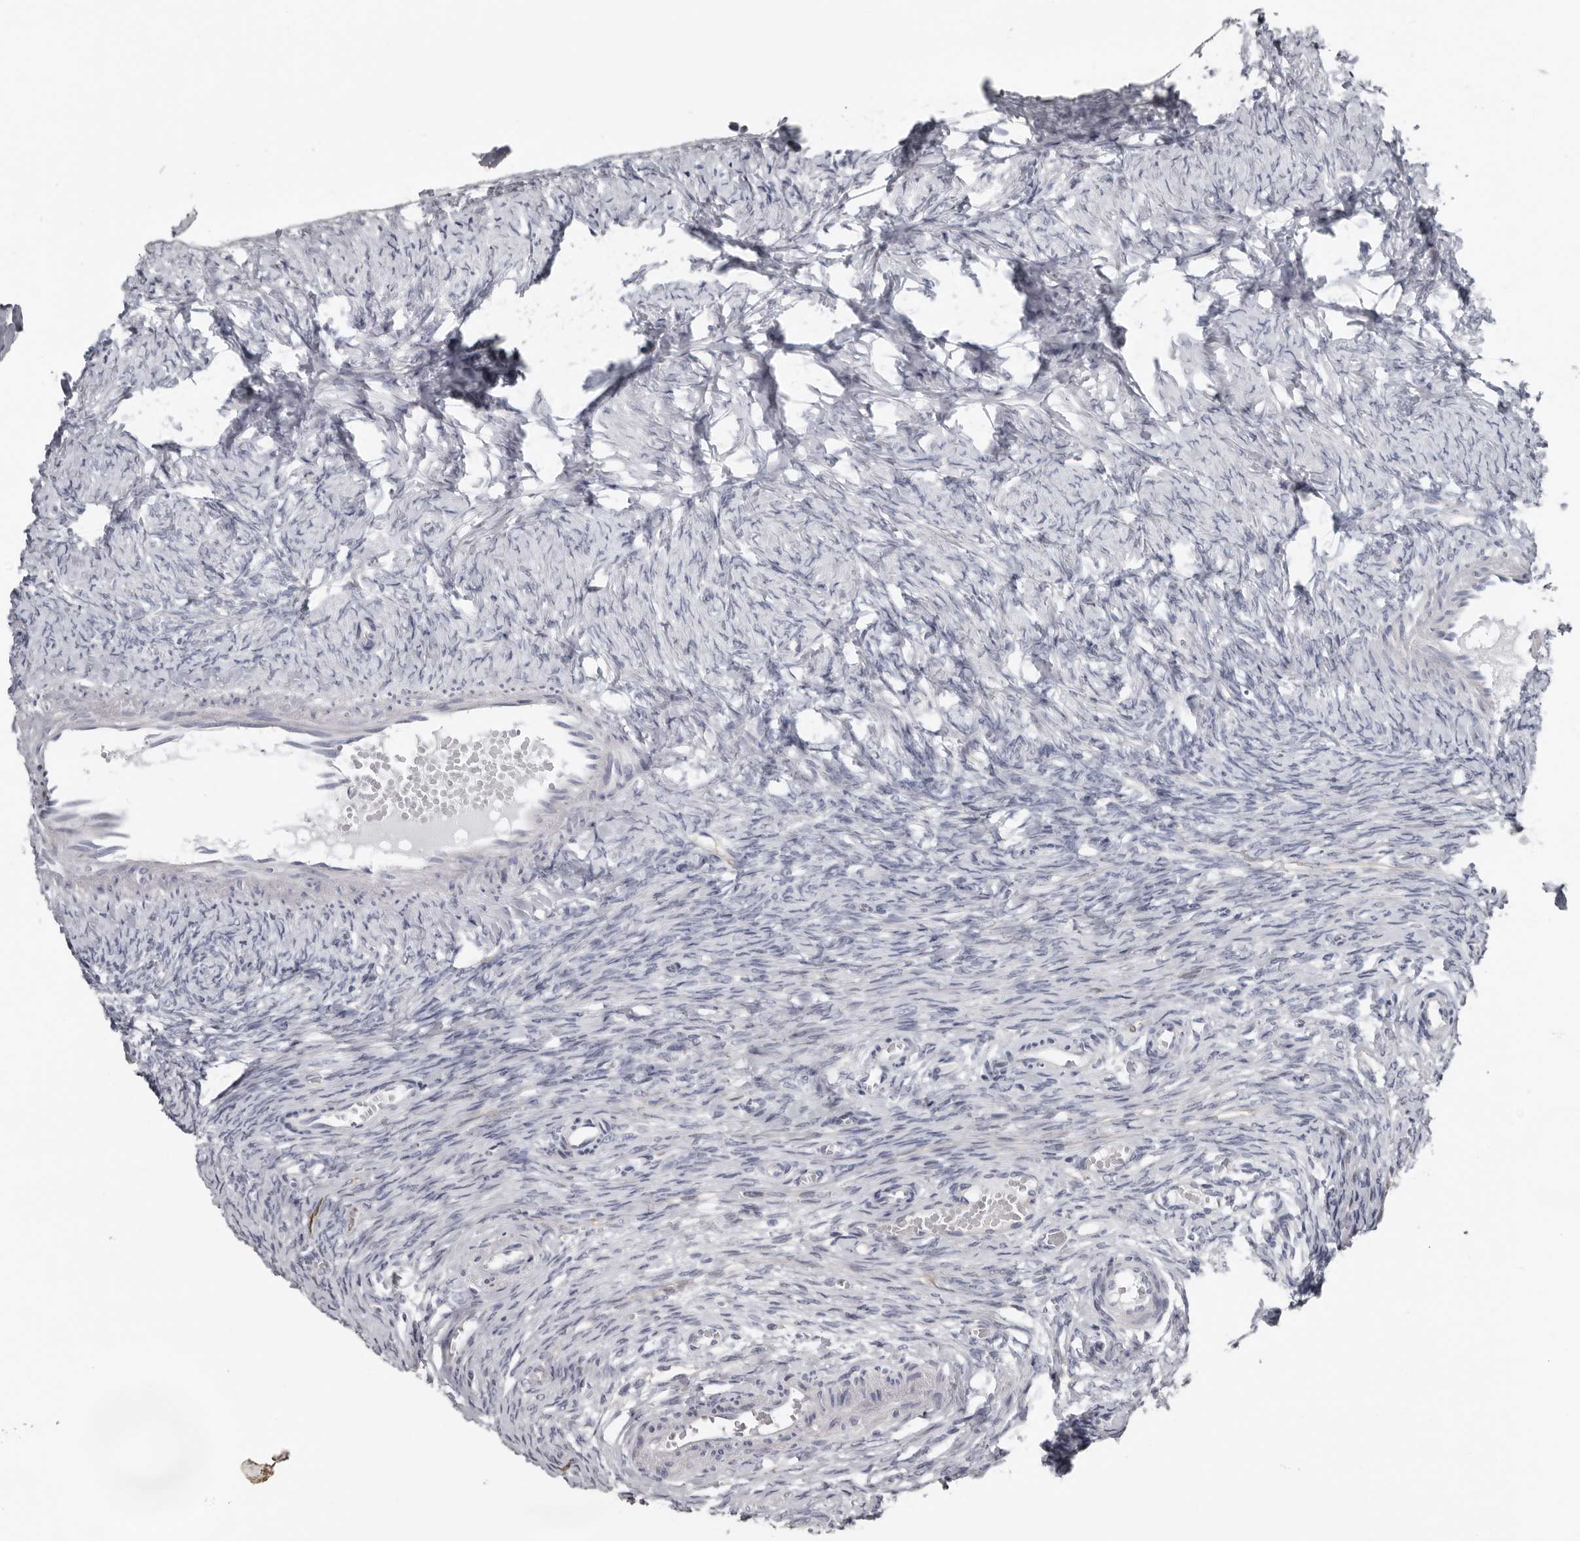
{"staining": {"intensity": "negative", "quantity": "none", "location": "none"}, "tissue": "ovary", "cell_type": "Ovarian stroma cells", "image_type": "normal", "snomed": [{"axis": "morphology", "description": "Adenocarcinoma, NOS"}, {"axis": "topography", "description": "Endometrium"}], "caption": "Immunohistochemical staining of unremarkable ovary reveals no significant expression in ovarian stroma cells. (Stains: DAB immunohistochemistry with hematoxylin counter stain, Microscopy: brightfield microscopy at high magnification).", "gene": "FABP7", "patient": {"sex": "female", "age": 32}}